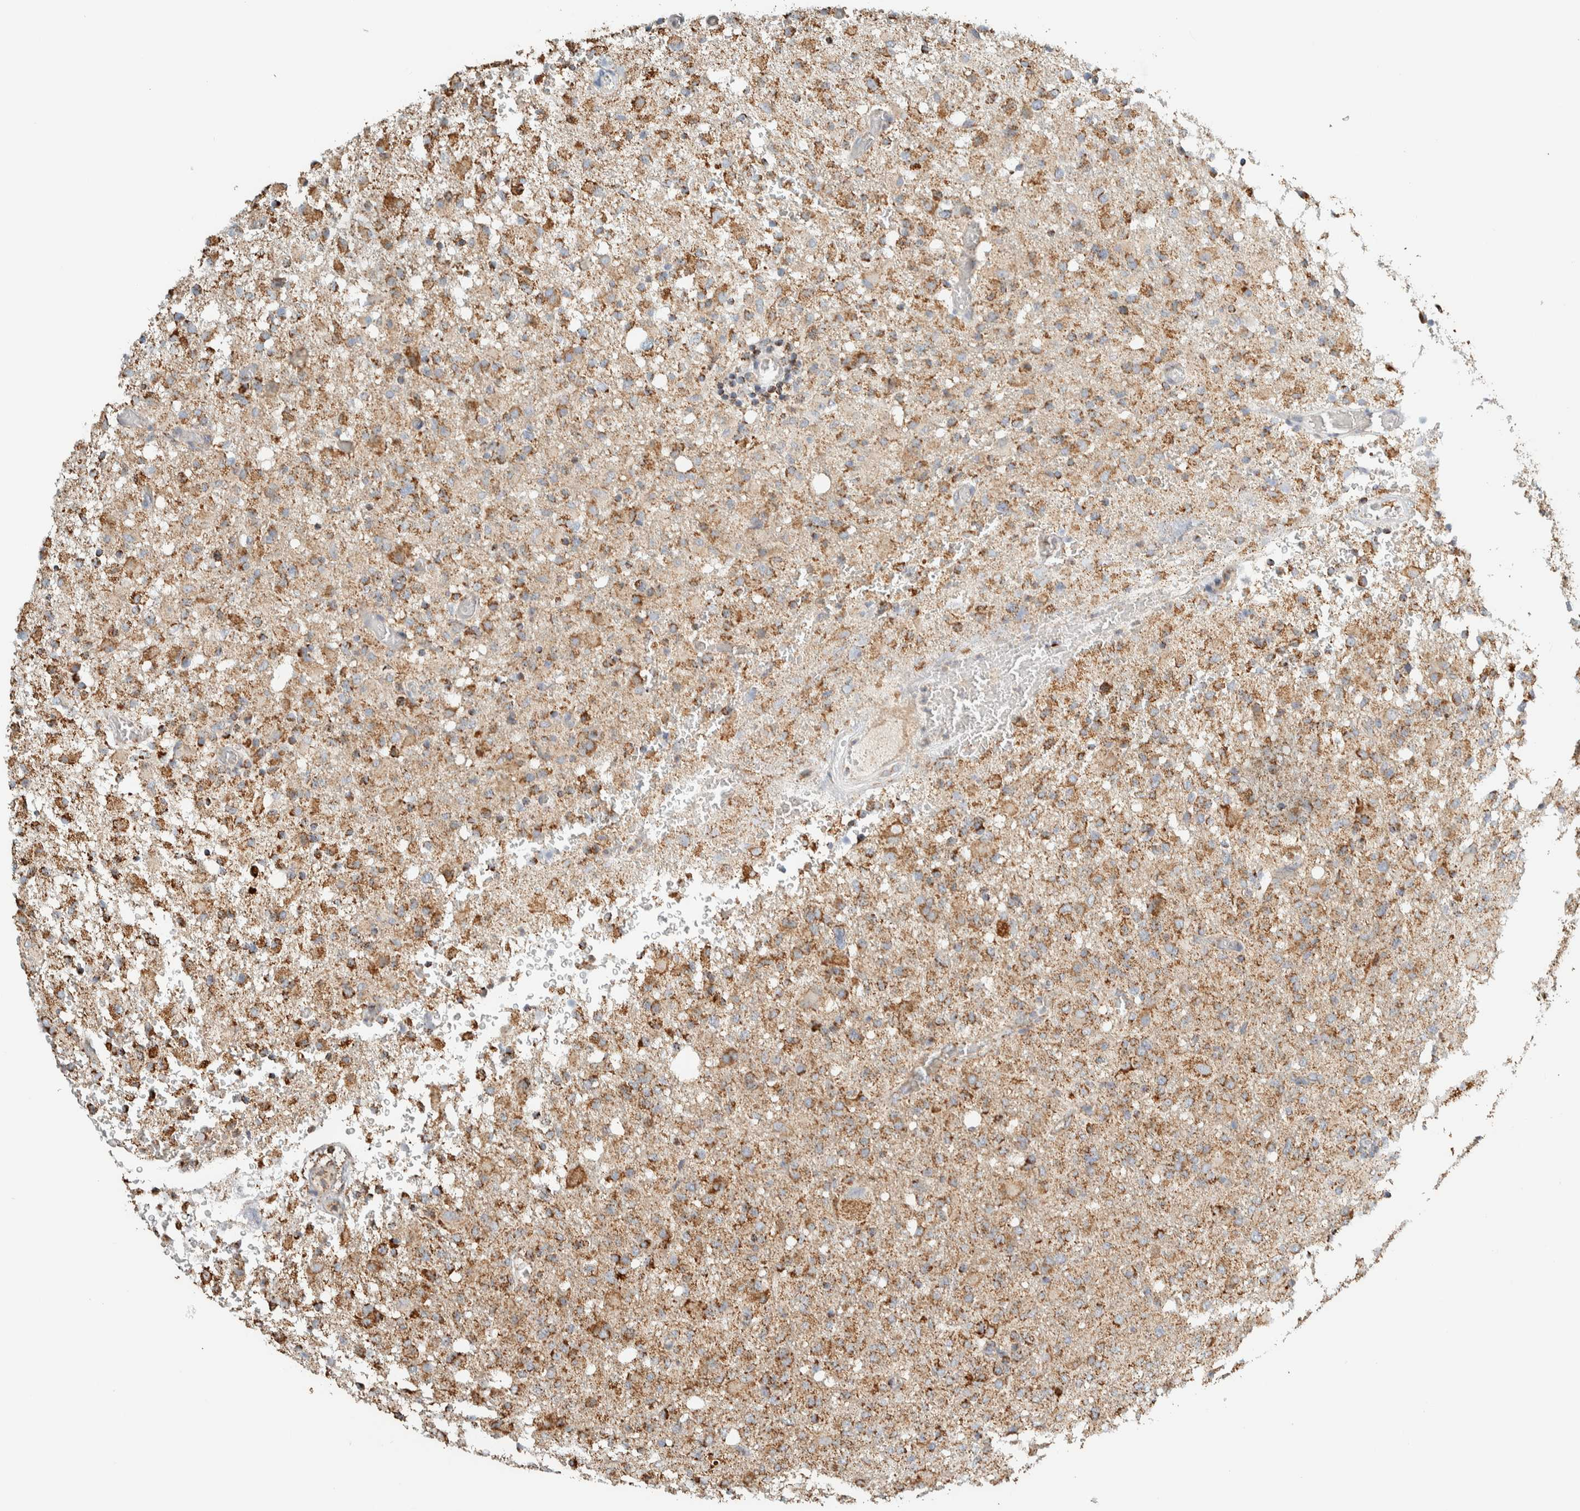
{"staining": {"intensity": "moderate", "quantity": ">75%", "location": "cytoplasmic/membranous"}, "tissue": "glioma", "cell_type": "Tumor cells", "image_type": "cancer", "snomed": [{"axis": "morphology", "description": "Glioma, malignant, High grade"}, {"axis": "topography", "description": "Brain"}], "caption": "Immunohistochemistry staining of malignant glioma (high-grade), which demonstrates medium levels of moderate cytoplasmic/membranous positivity in about >75% of tumor cells indicating moderate cytoplasmic/membranous protein staining. The staining was performed using DAB (brown) for protein detection and nuclei were counterstained in hematoxylin (blue).", "gene": "ZNF454", "patient": {"sex": "female", "age": 57}}